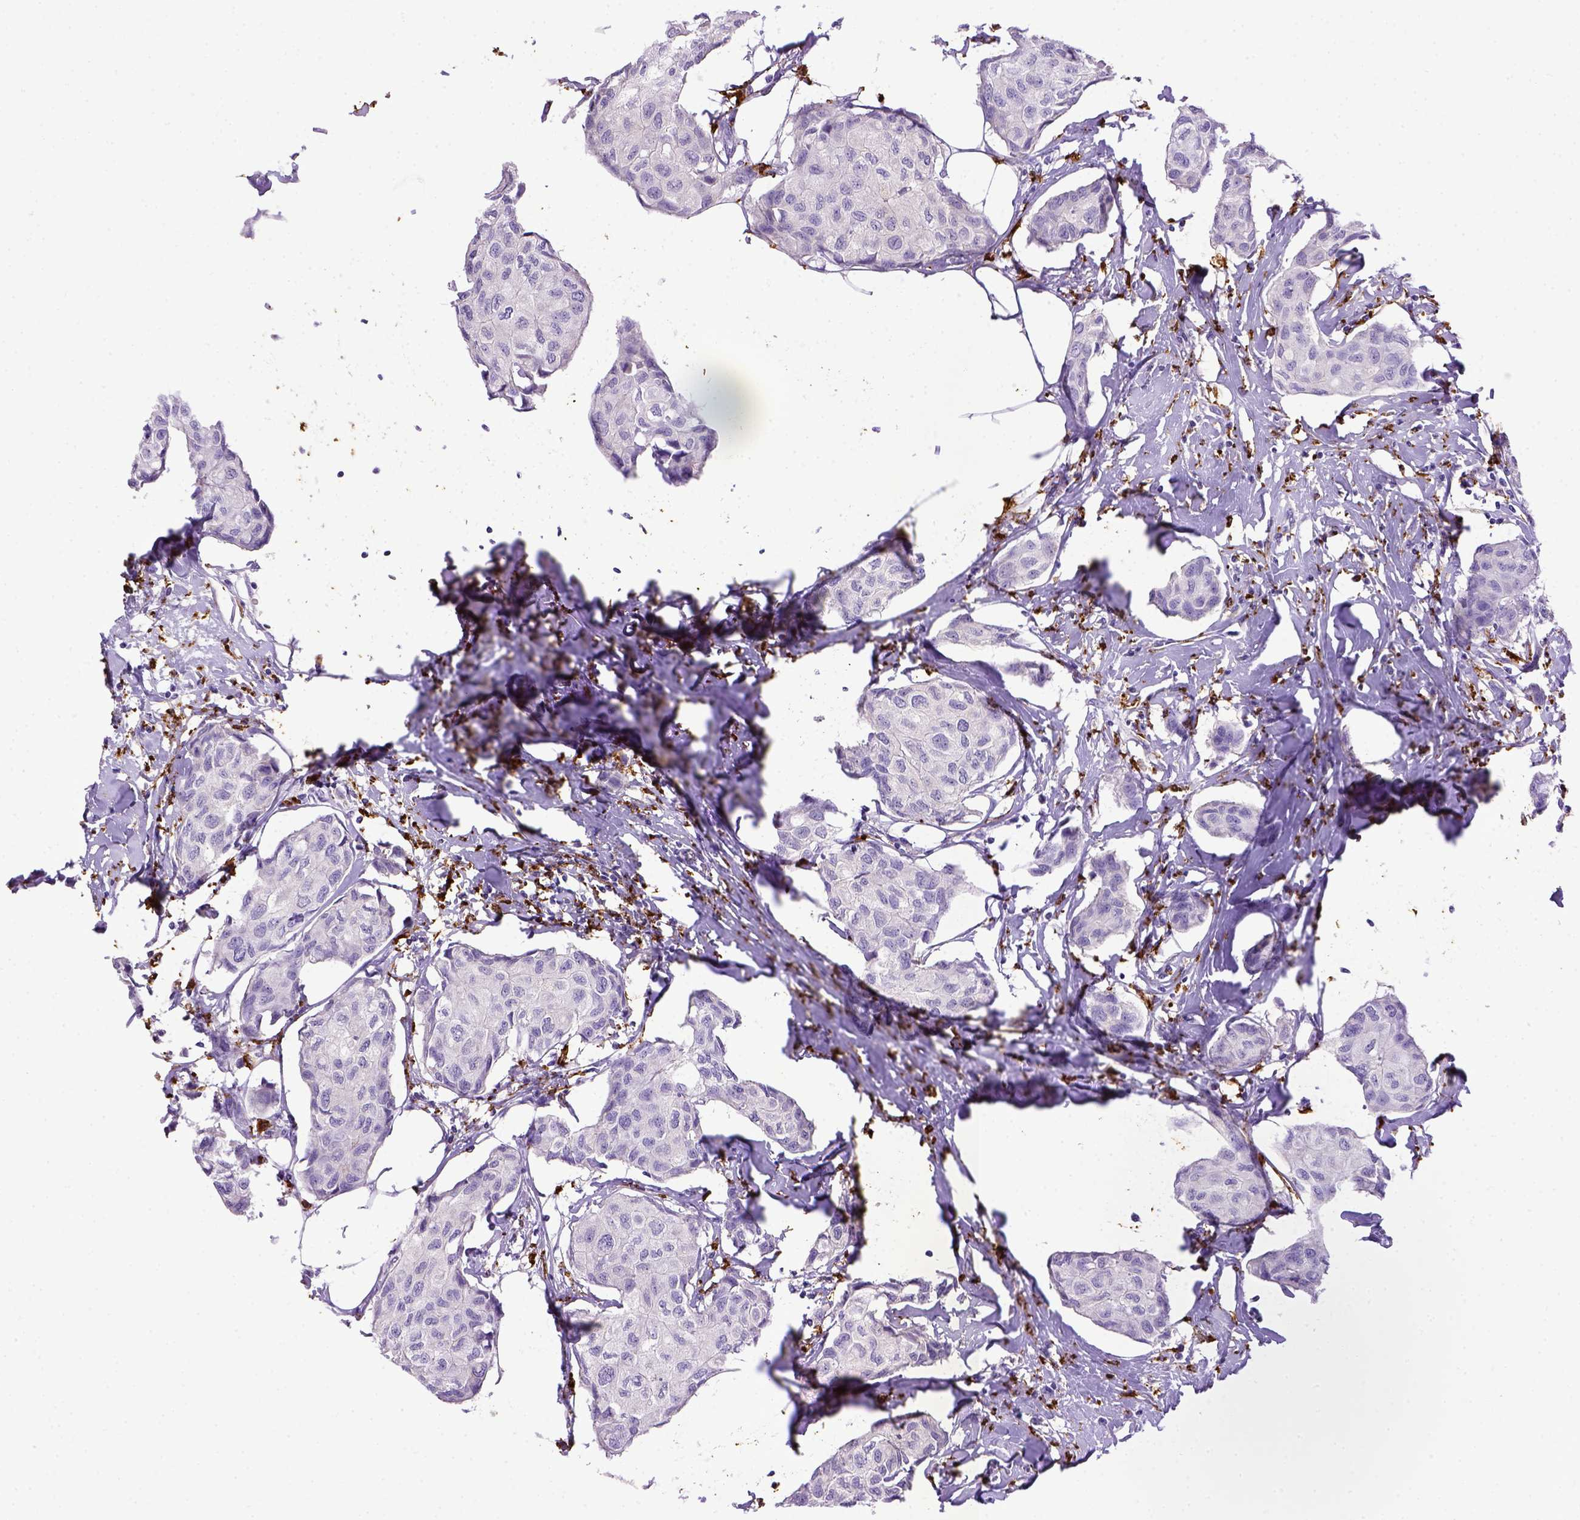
{"staining": {"intensity": "negative", "quantity": "none", "location": "none"}, "tissue": "breast cancer", "cell_type": "Tumor cells", "image_type": "cancer", "snomed": [{"axis": "morphology", "description": "Duct carcinoma"}, {"axis": "topography", "description": "Breast"}], "caption": "Human breast cancer stained for a protein using immunohistochemistry displays no positivity in tumor cells.", "gene": "CD68", "patient": {"sex": "female", "age": 80}}